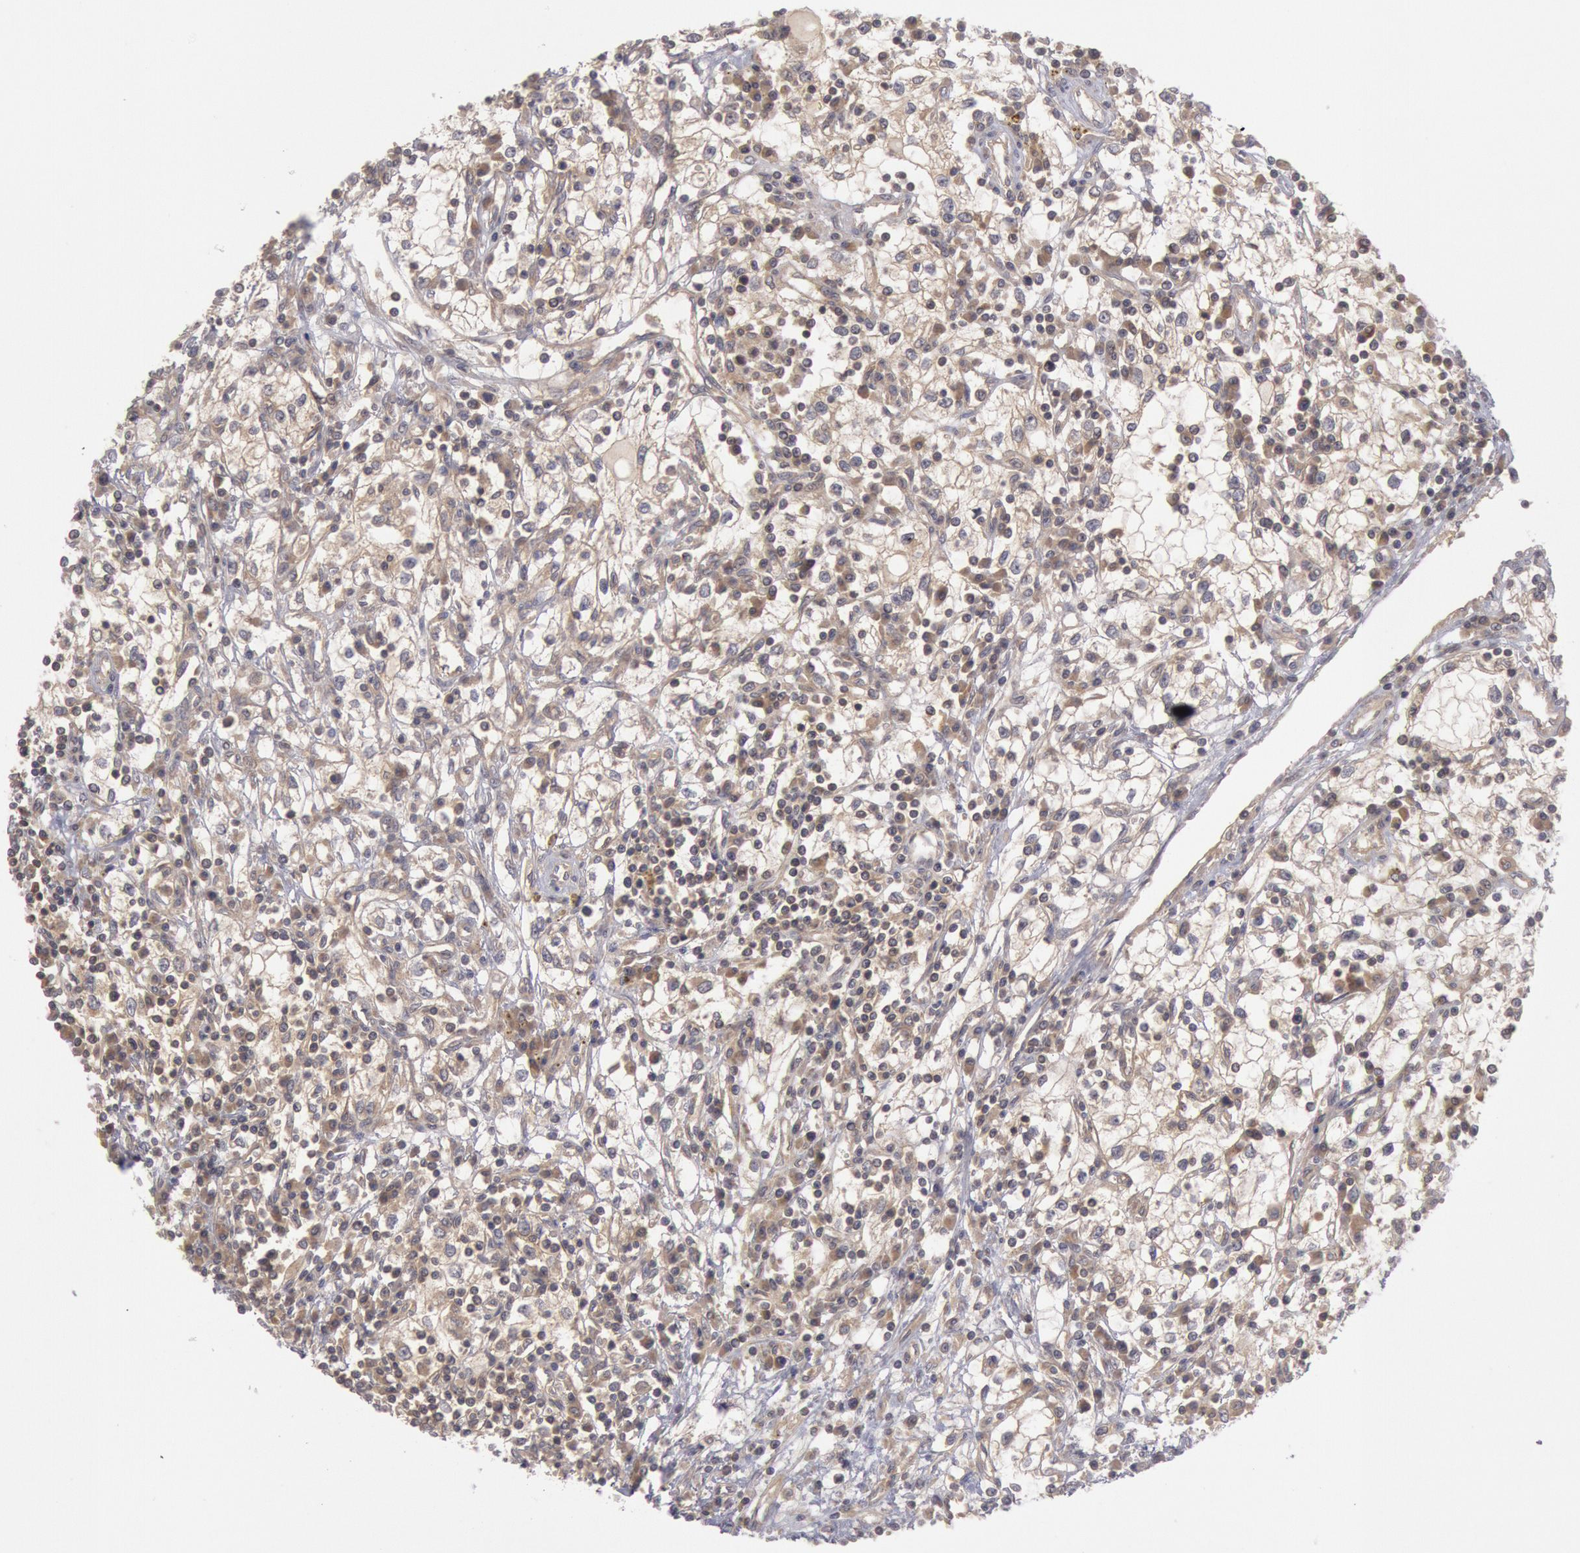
{"staining": {"intensity": "weak", "quantity": "25%-75%", "location": "cytoplasmic/membranous"}, "tissue": "renal cancer", "cell_type": "Tumor cells", "image_type": "cancer", "snomed": [{"axis": "morphology", "description": "Adenocarcinoma, NOS"}, {"axis": "topography", "description": "Kidney"}], "caption": "Renal cancer stained with DAB (3,3'-diaminobenzidine) IHC demonstrates low levels of weak cytoplasmic/membranous expression in about 25%-75% of tumor cells.", "gene": "BRAF", "patient": {"sex": "male", "age": 82}}